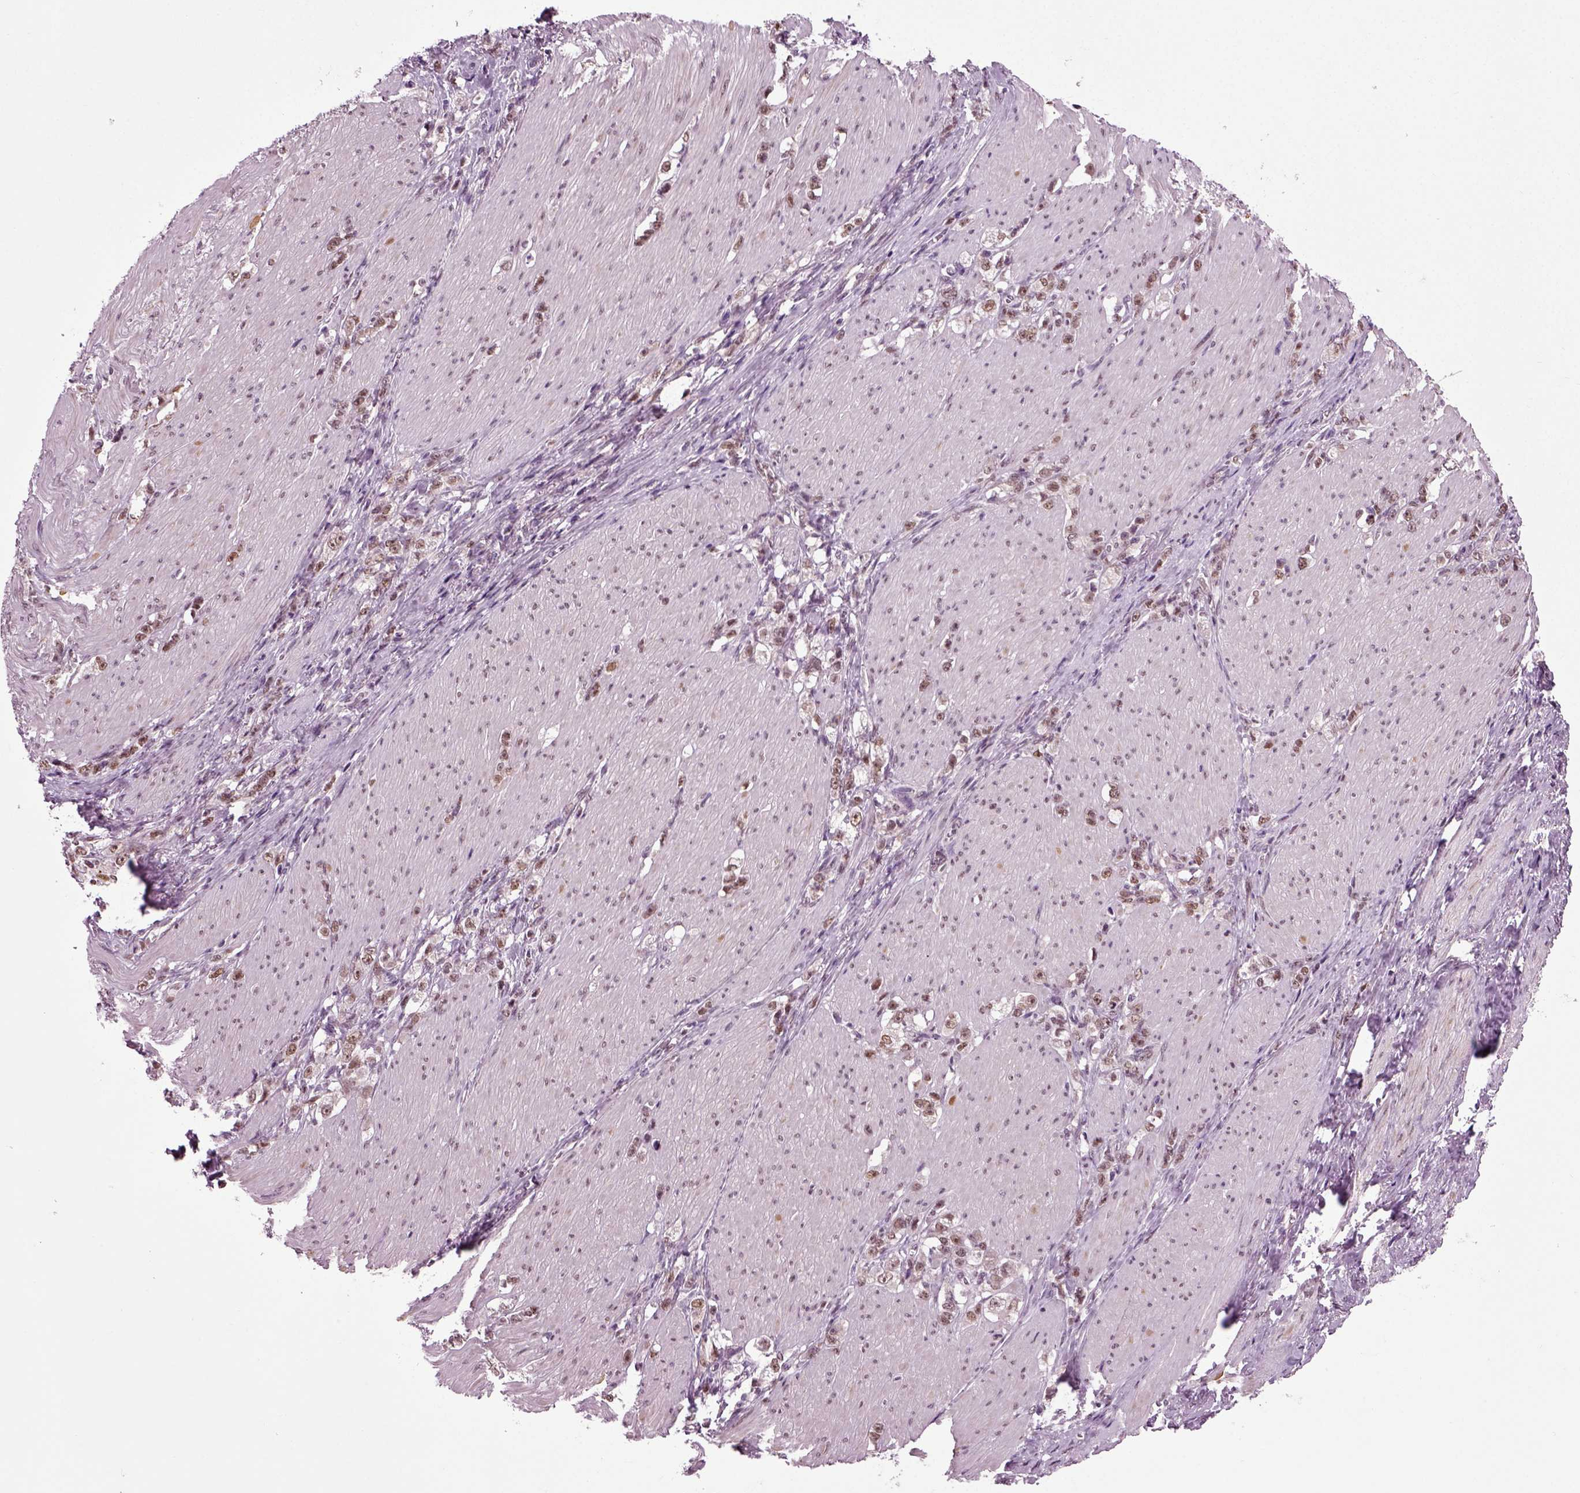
{"staining": {"intensity": "moderate", "quantity": "25%-75%", "location": "nuclear"}, "tissue": "stomach cancer", "cell_type": "Tumor cells", "image_type": "cancer", "snomed": [{"axis": "morphology", "description": "Adenocarcinoma, NOS"}, {"axis": "topography", "description": "Stomach, lower"}], "caption": "Stomach cancer (adenocarcinoma) stained with DAB (3,3'-diaminobenzidine) immunohistochemistry displays medium levels of moderate nuclear positivity in about 25%-75% of tumor cells.", "gene": "RCOR3", "patient": {"sex": "male", "age": 88}}